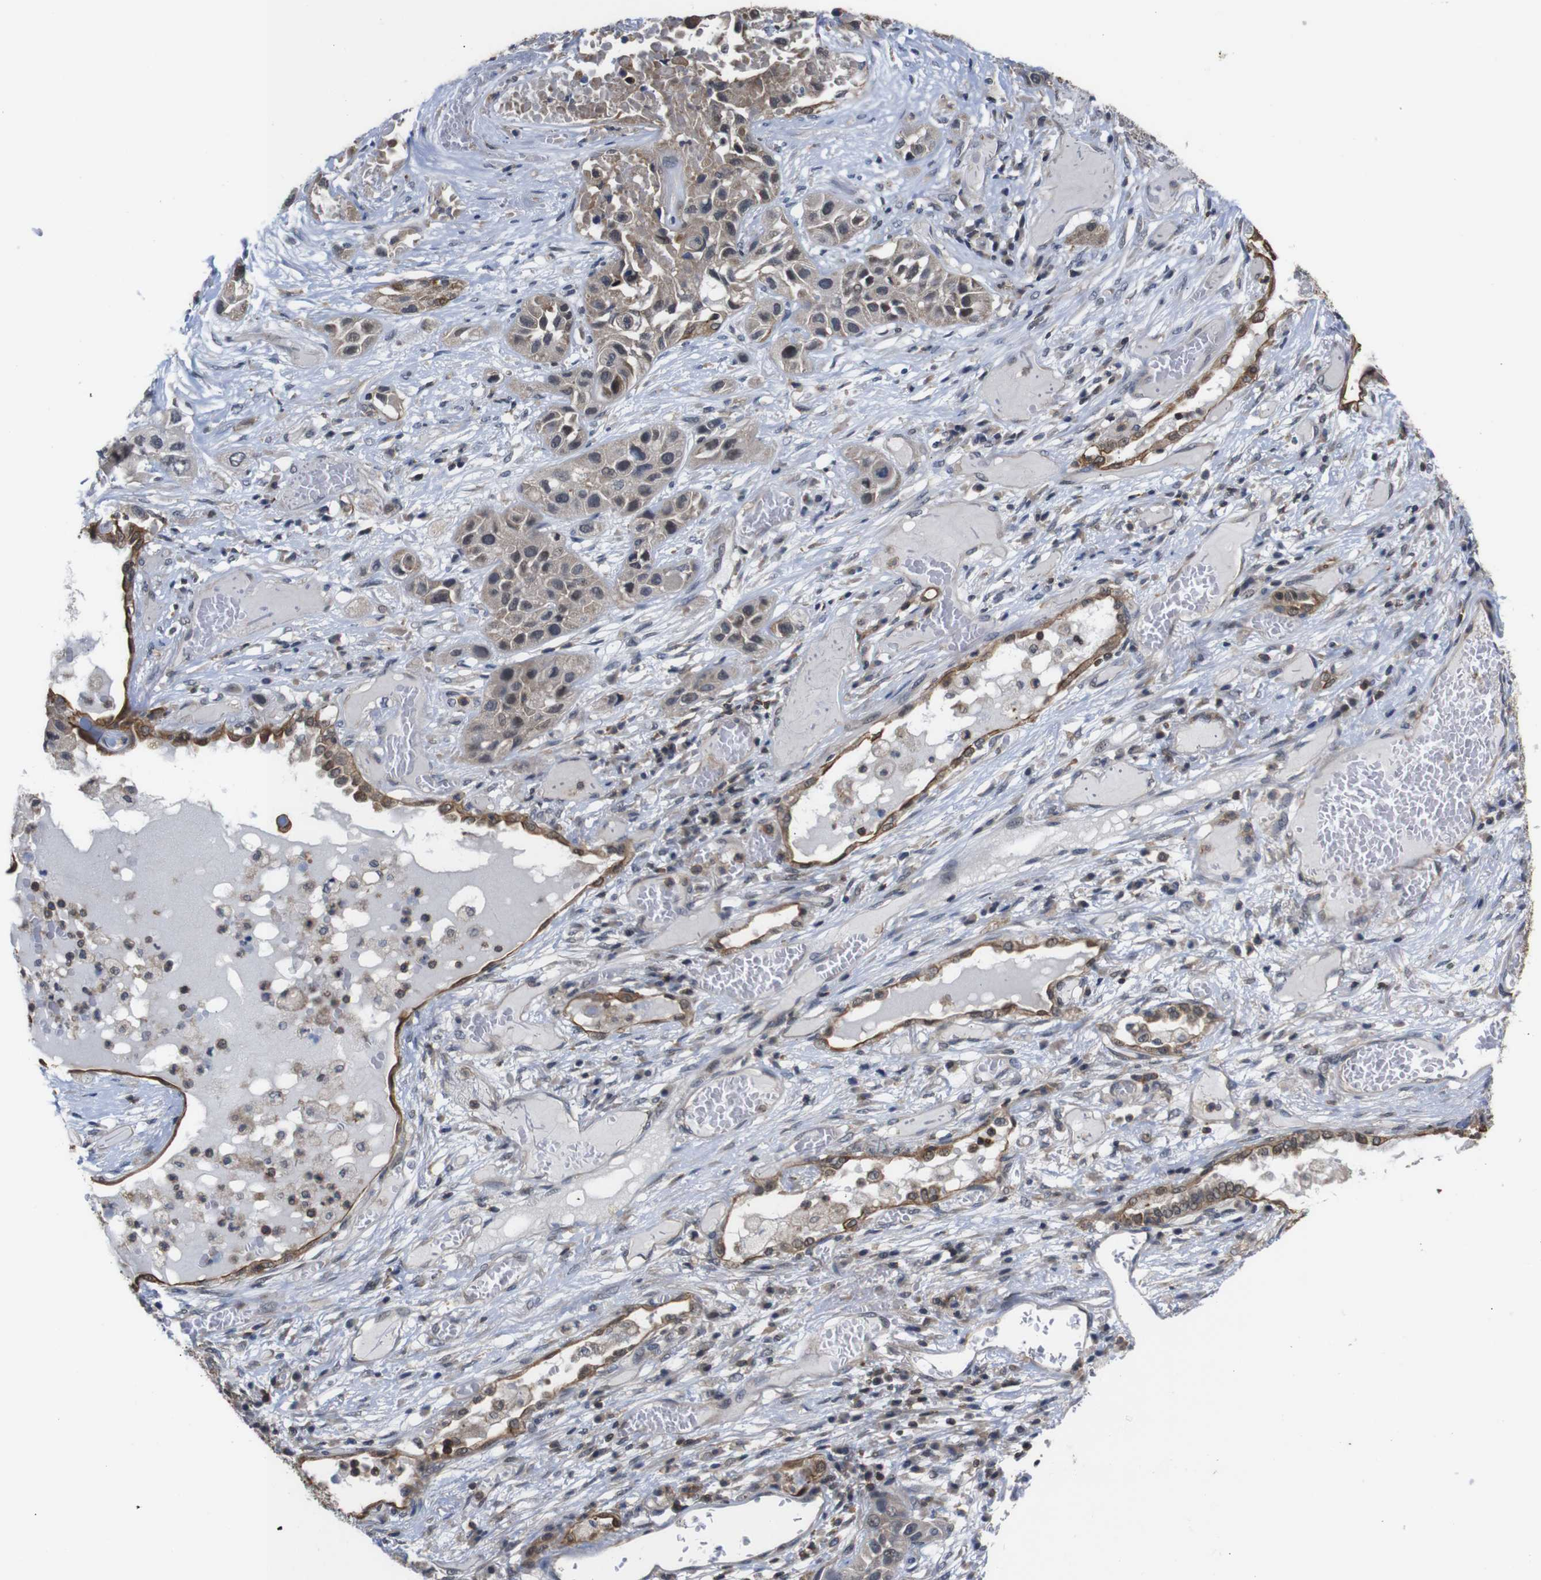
{"staining": {"intensity": "weak", "quantity": ">75%", "location": "cytoplasmic/membranous"}, "tissue": "lung cancer", "cell_type": "Tumor cells", "image_type": "cancer", "snomed": [{"axis": "morphology", "description": "Squamous cell carcinoma, NOS"}, {"axis": "topography", "description": "Lung"}], "caption": "Immunohistochemistry (IHC) histopathology image of neoplastic tissue: human squamous cell carcinoma (lung) stained using immunohistochemistry (IHC) shows low levels of weak protein expression localized specifically in the cytoplasmic/membranous of tumor cells, appearing as a cytoplasmic/membranous brown color.", "gene": "BRWD3", "patient": {"sex": "male", "age": 71}}